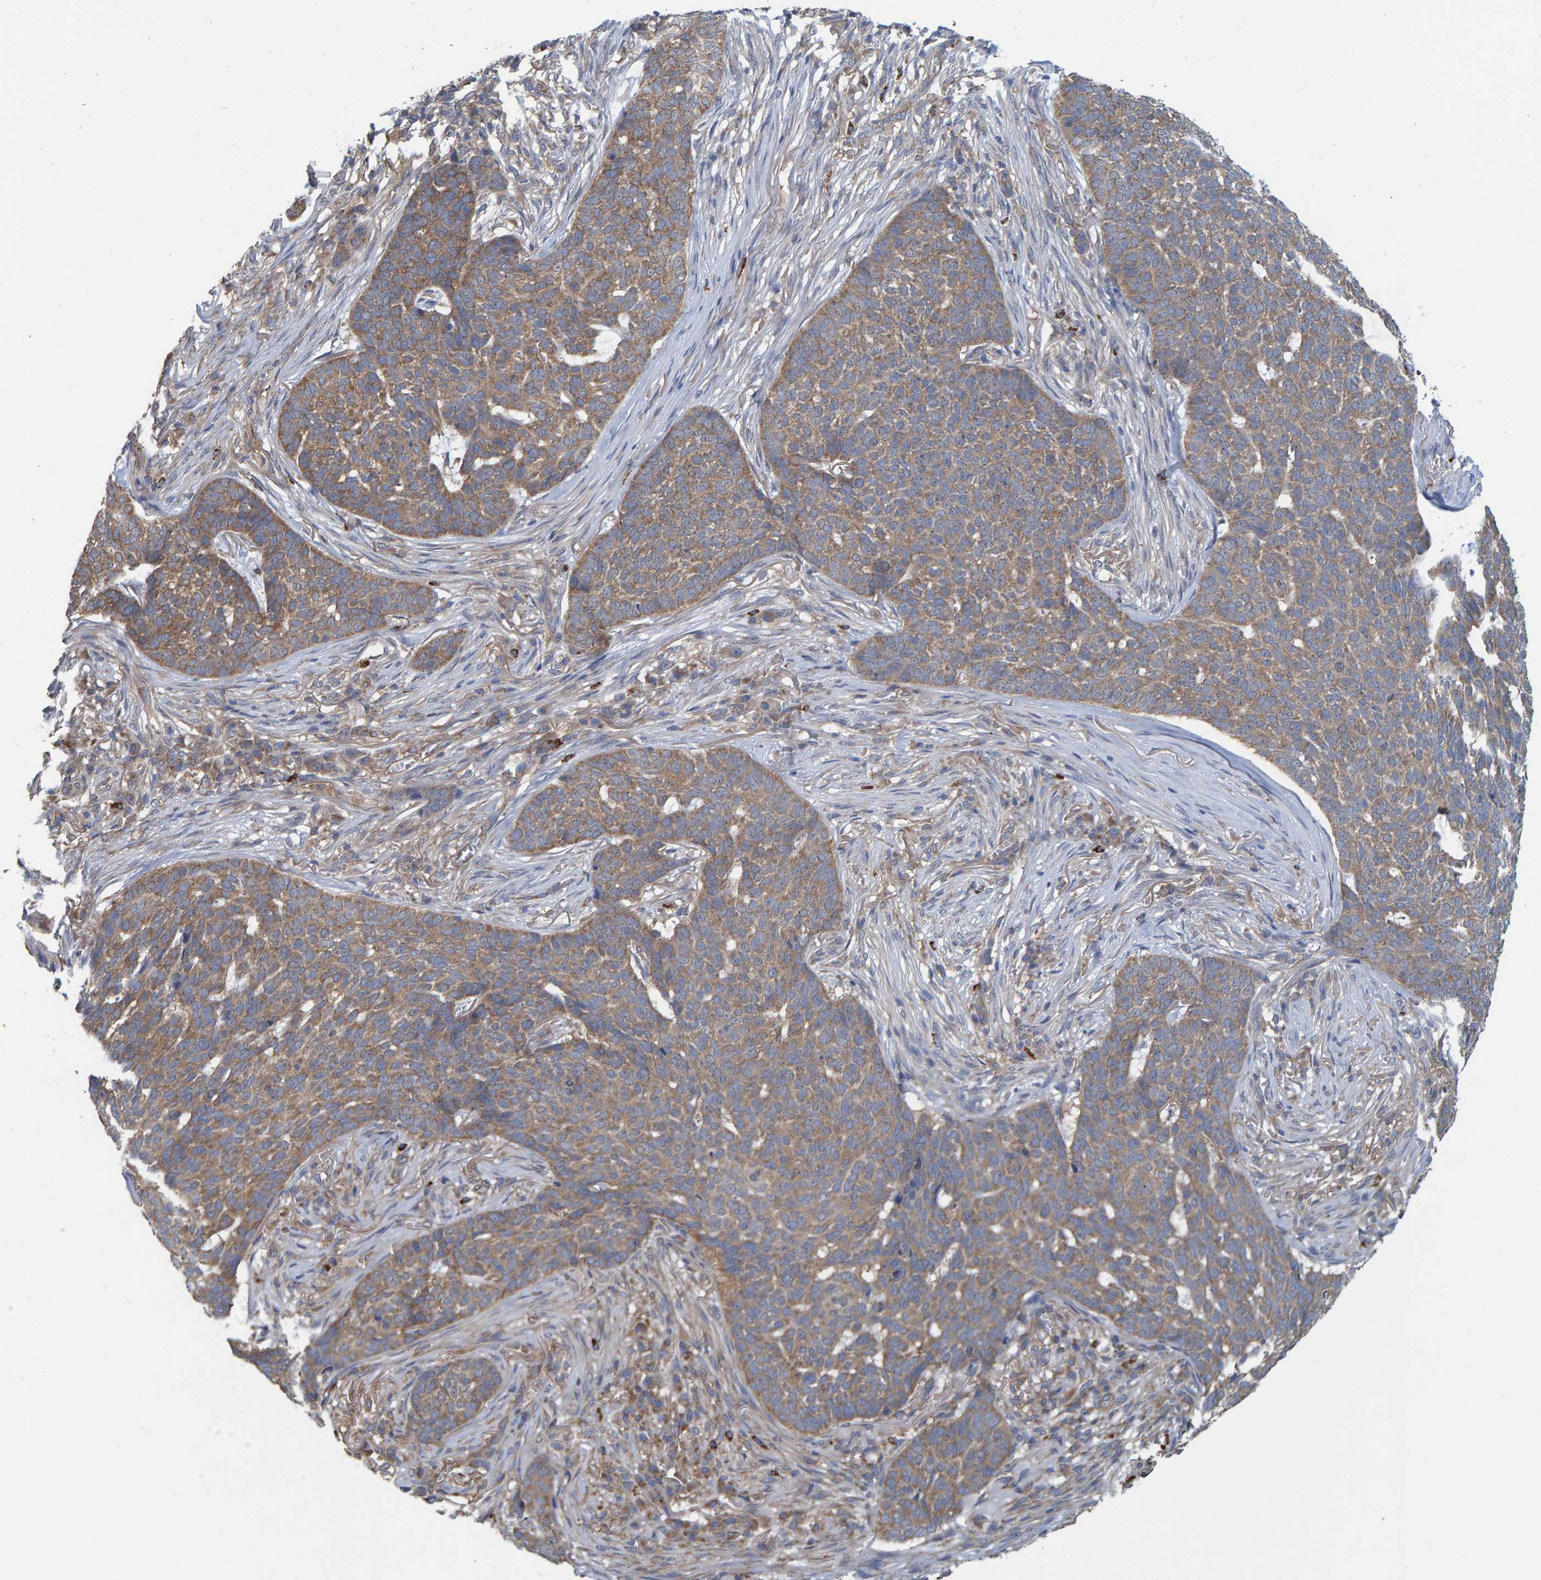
{"staining": {"intensity": "moderate", "quantity": ">75%", "location": "cytoplasmic/membranous"}, "tissue": "skin cancer", "cell_type": "Tumor cells", "image_type": "cancer", "snomed": [{"axis": "morphology", "description": "Basal cell carcinoma"}, {"axis": "topography", "description": "Skin"}], "caption": "Skin basal cell carcinoma stained for a protein demonstrates moderate cytoplasmic/membranous positivity in tumor cells. The staining is performed using DAB brown chromogen to label protein expression. The nuclei are counter-stained blue using hematoxylin.", "gene": "LRSAM1", "patient": {"sex": "male", "age": 85}}